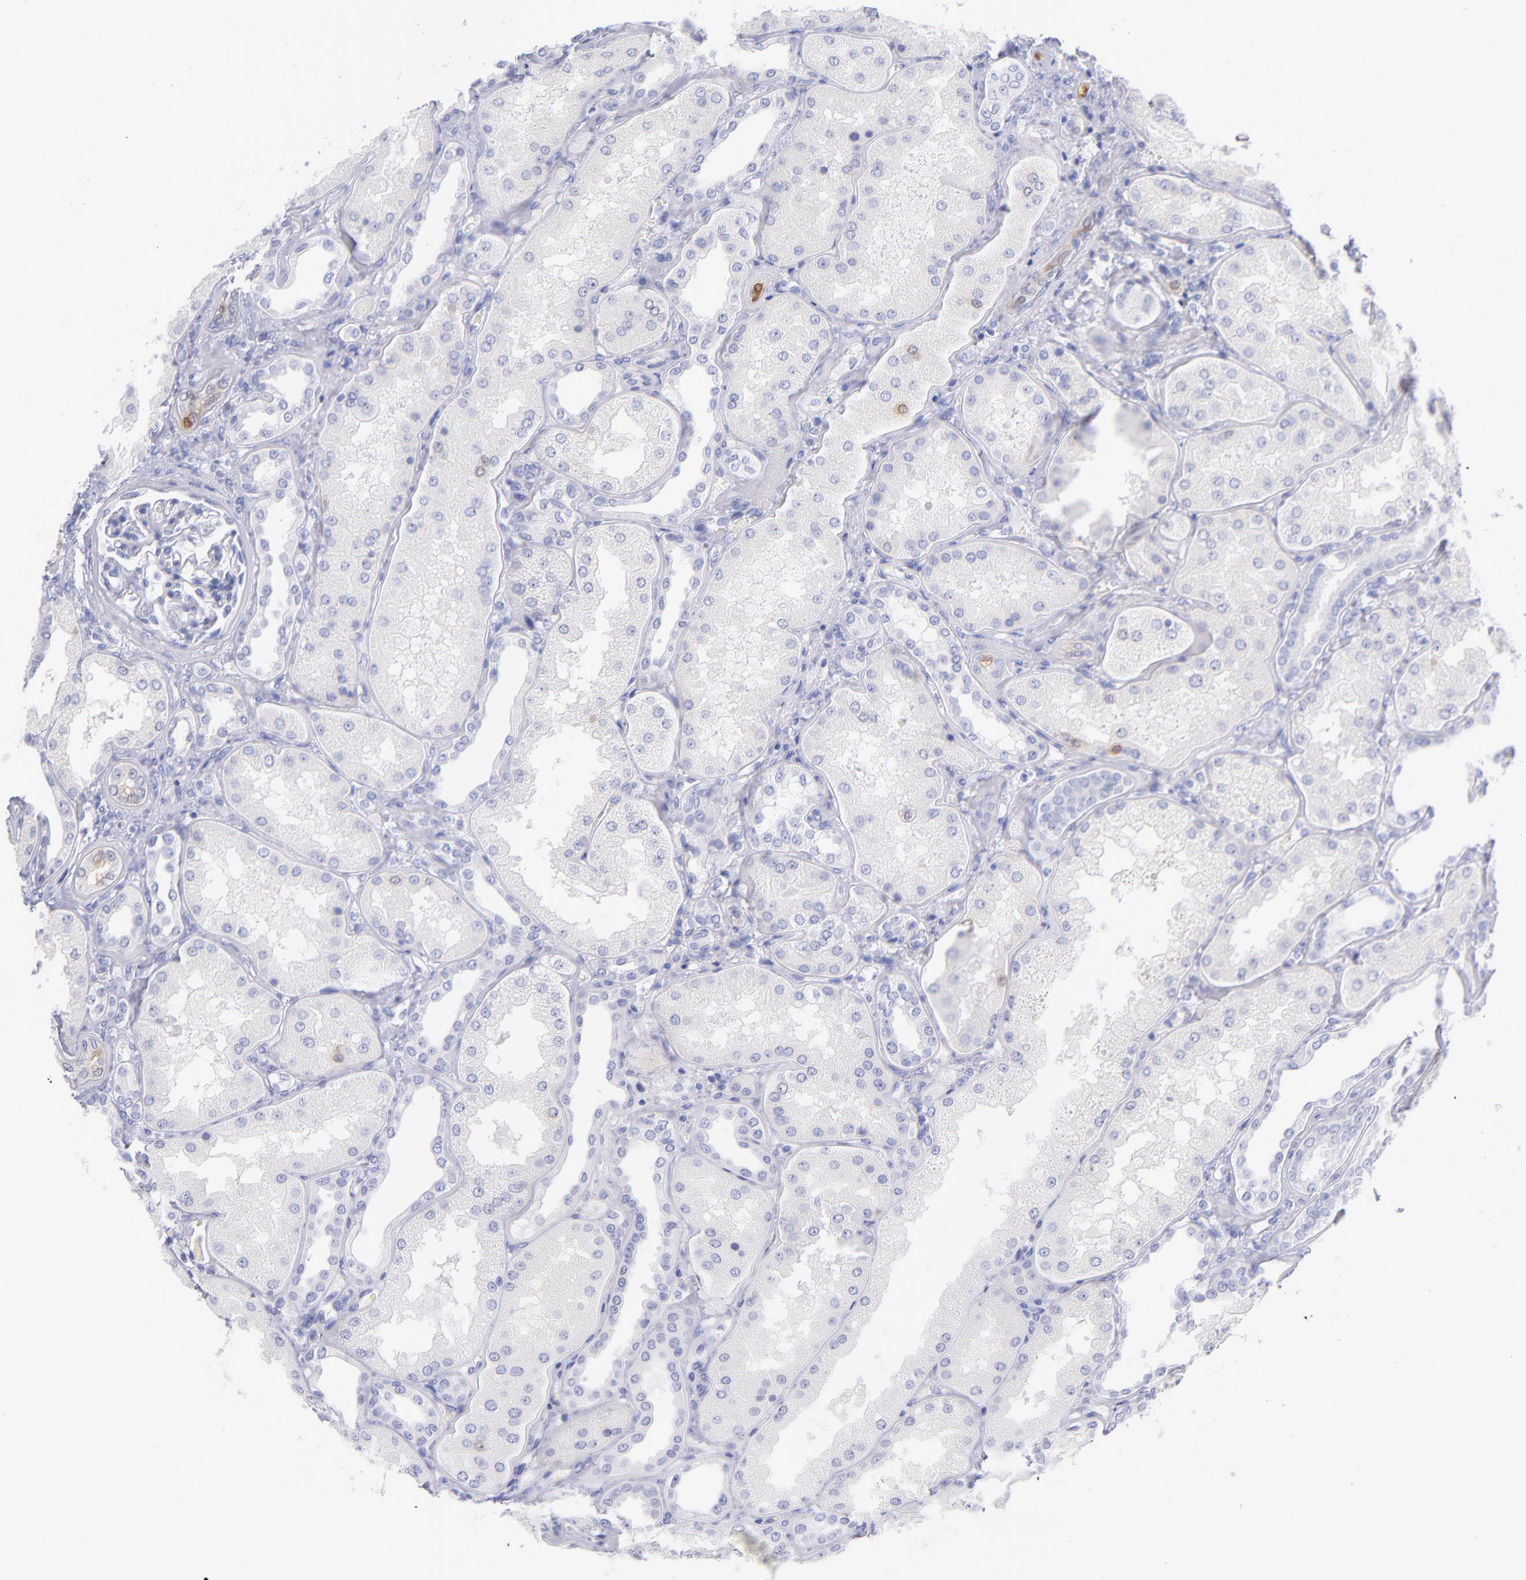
{"staining": {"intensity": "negative", "quantity": "none", "location": "none"}, "tissue": "kidney", "cell_type": "Cells in glomeruli", "image_type": "normal", "snomed": [{"axis": "morphology", "description": "Normal tissue, NOS"}, {"axis": "topography", "description": "Kidney"}], "caption": "High magnification brightfield microscopy of unremarkable kidney stained with DAB (brown) and counterstained with hematoxylin (blue): cells in glomeruli show no significant expression. The staining is performed using DAB brown chromogen with nuclei counter-stained in using hematoxylin.", "gene": "SCGN", "patient": {"sex": "female", "age": 56}}